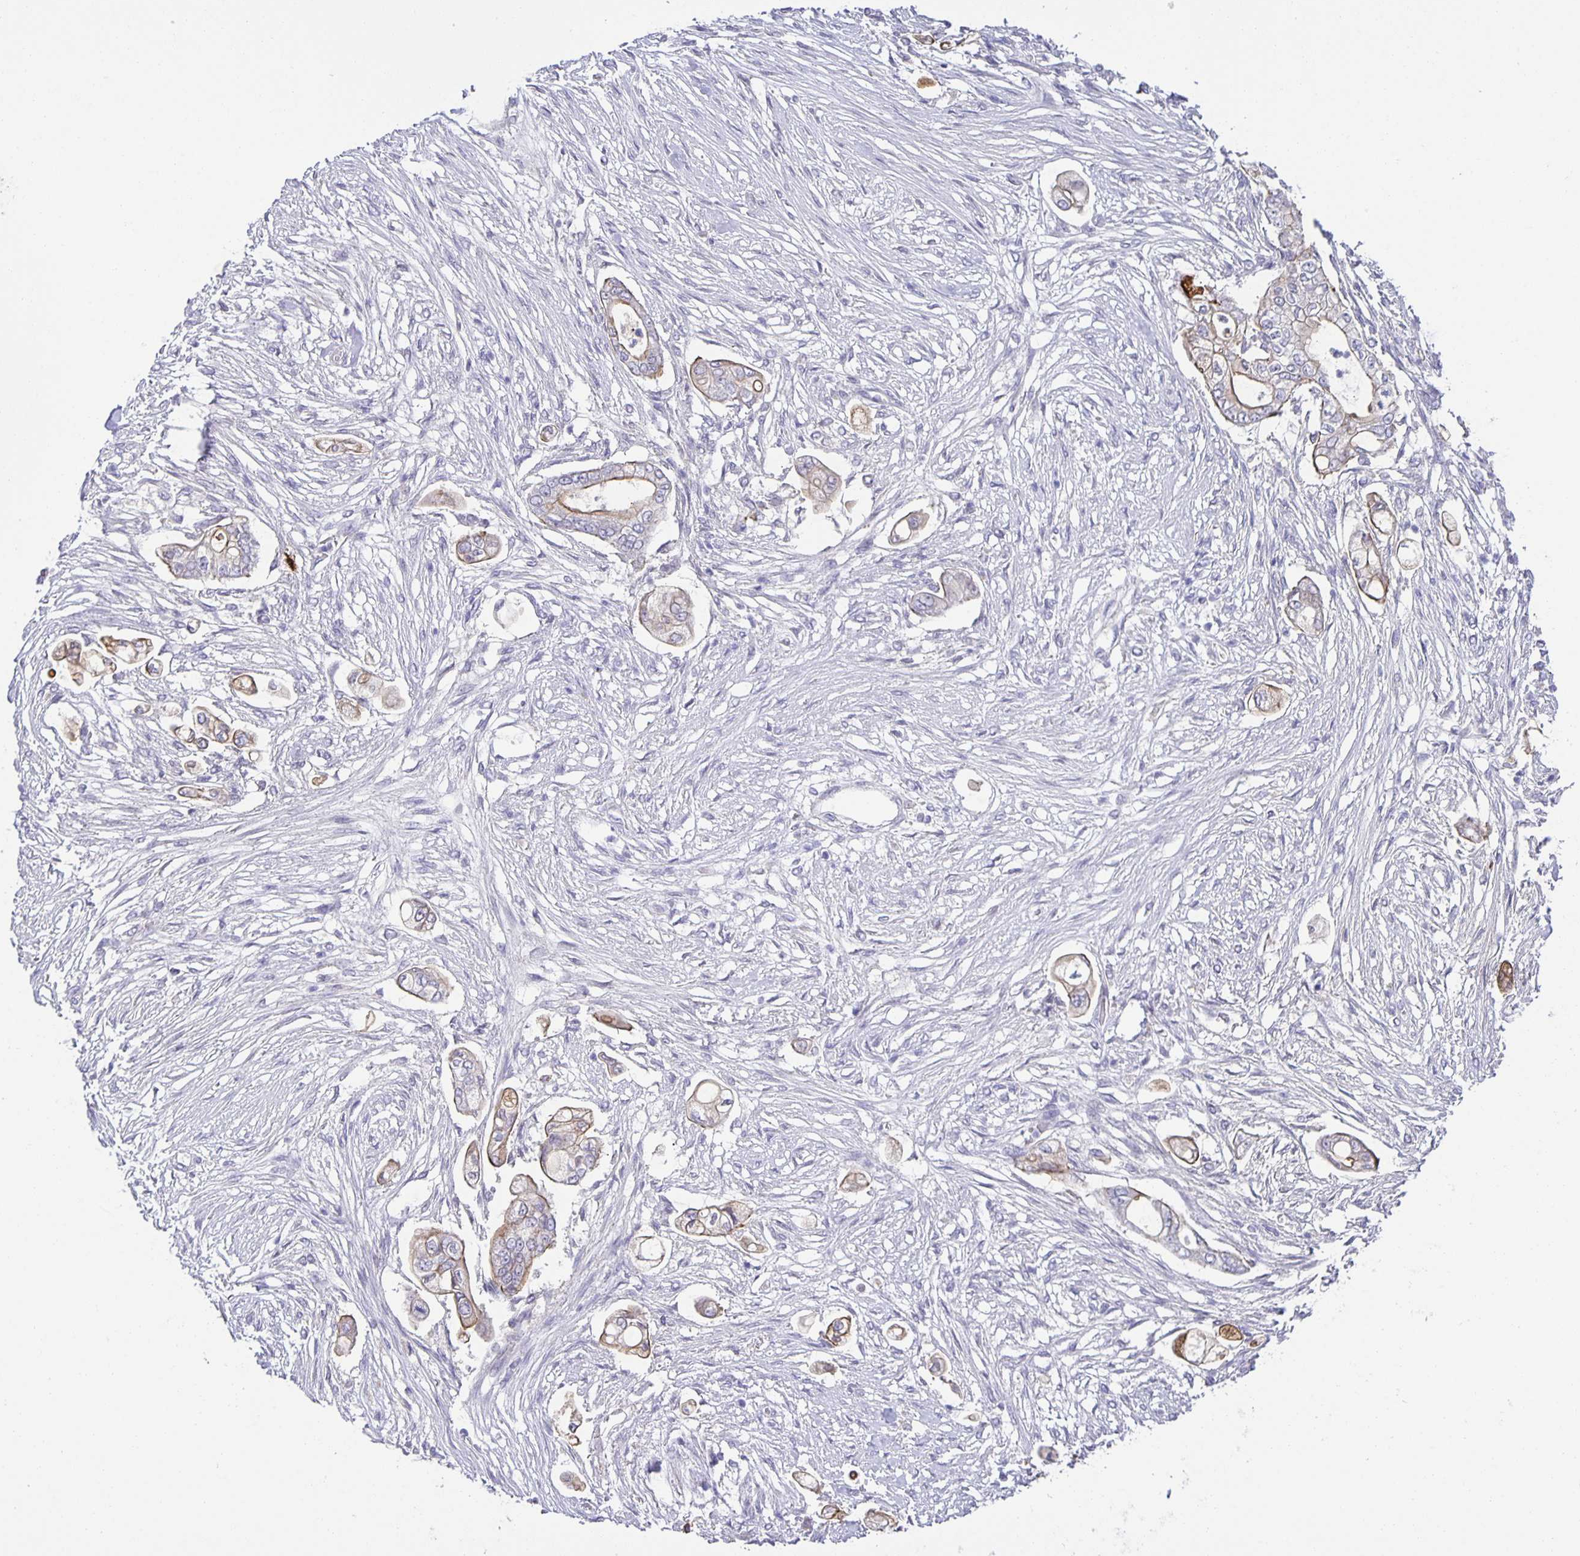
{"staining": {"intensity": "moderate", "quantity": ">75%", "location": "cytoplasmic/membranous"}, "tissue": "pancreatic cancer", "cell_type": "Tumor cells", "image_type": "cancer", "snomed": [{"axis": "morphology", "description": "Adenocarcinoma, NOS"}, {"axis": "topography", "description": "Pancreas"}], "caption": "Brown immunohistochemical staining in human pancreatic cancer (adenocarcinoma) reveals moderate cytoplasmic/membranous expression in approximately >75% of tumor cells. The protein is stained brown, and the nuclei are stained in blue (DAB IHC with brightfield microscopy, high magnification).", "gene": "PTPN3", "patient": {"sex": "female", "age": 69}}